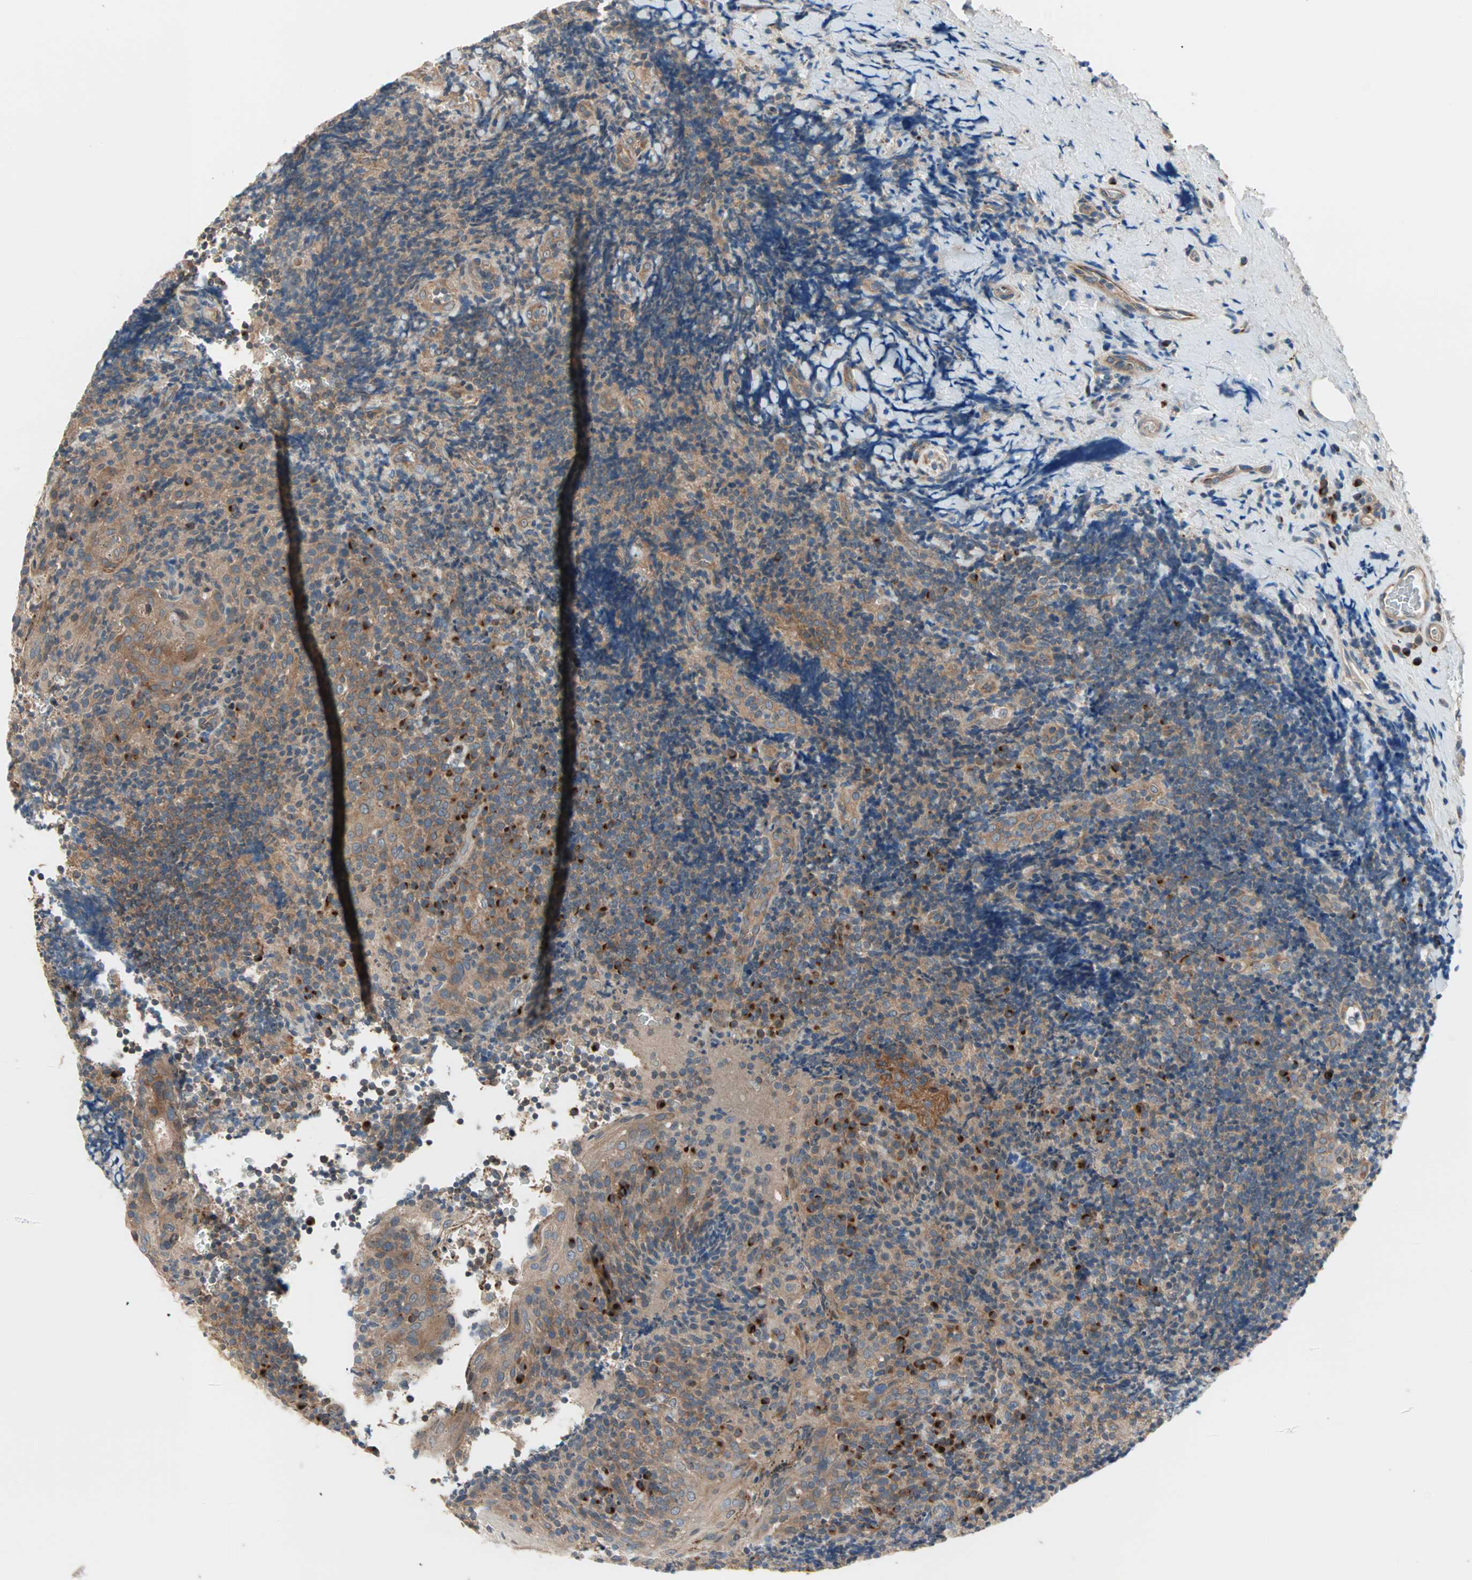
{"staining": {"intensity": "weak", "quantity": "25%-75%", "location": "cytoplasmic/membranous"}, "tissue": "lymphoma", "cell_type": "Tumor cells", "image_type": "cancer", "snomed": [{"axis": "morphology", "description": "Malignant lymphoma, non-Hodgkin's type, High grade"}, {"axis": "topography", "description": "Tonsil"}], "caption": "Protein staining demonstrates weak cytoplasmic/membranous staining in about 25%-75% of tumor cells in lymphoma.", "gene": "PDE8A", "patient": {"sex": "female", "age": 36}}